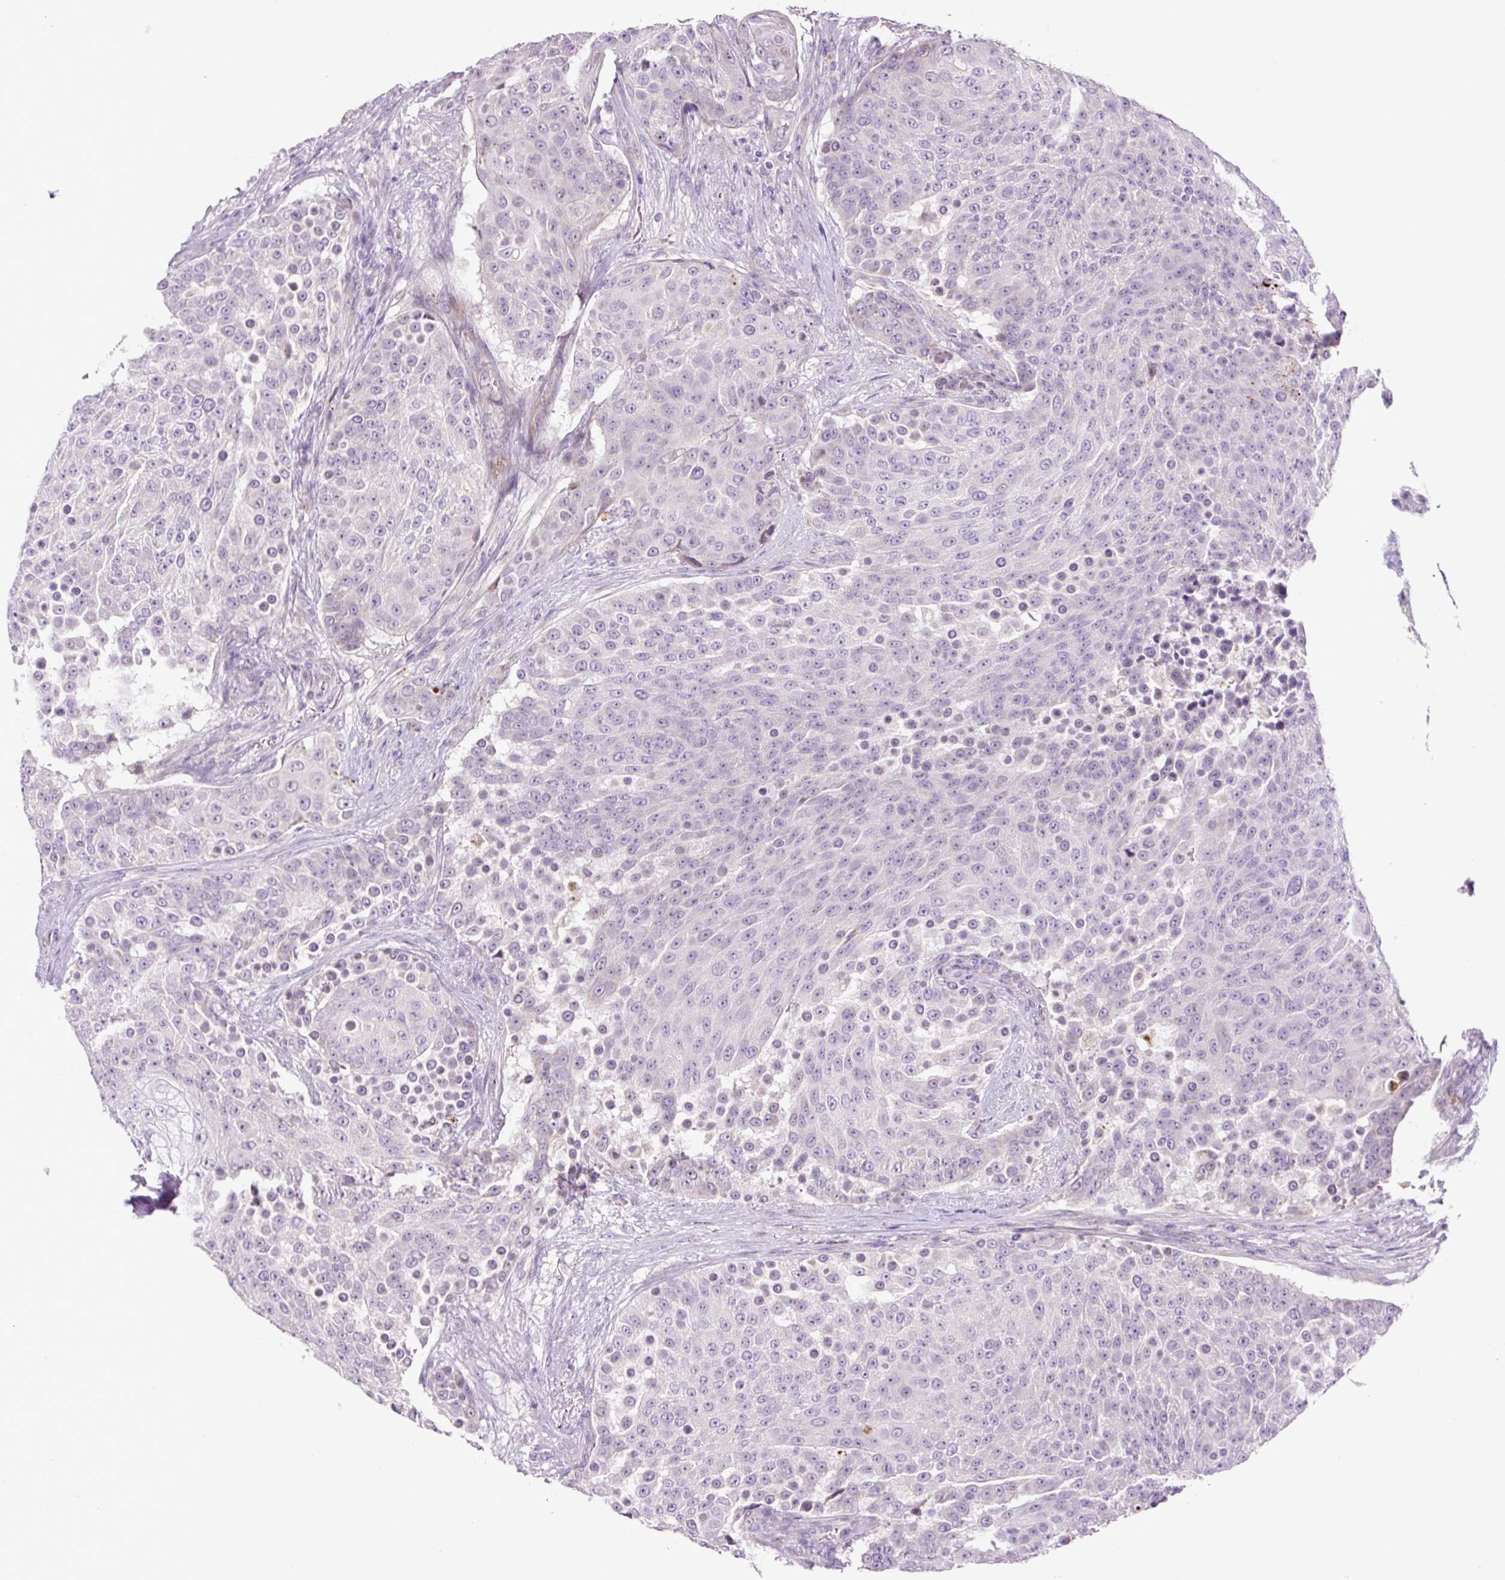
{"staining": {"intensity": "negative", "quantity": "none", "location": "none"}, "tissue": "urothelial cancer", "cell_type": "Tumor cells", "image_type": "cancer", "snomed": [{"axis": "morphology", "description": "Urothelial carcinoma, High grade"}, {"axis": "topography", "description": "Urinary bladder"}], "caption": "Tumor cells are negative for protein expression in human urothelial carcinoma (high-grade).", "gene": "OGDHL", "patient": {"sex": "female", "age": 63}}